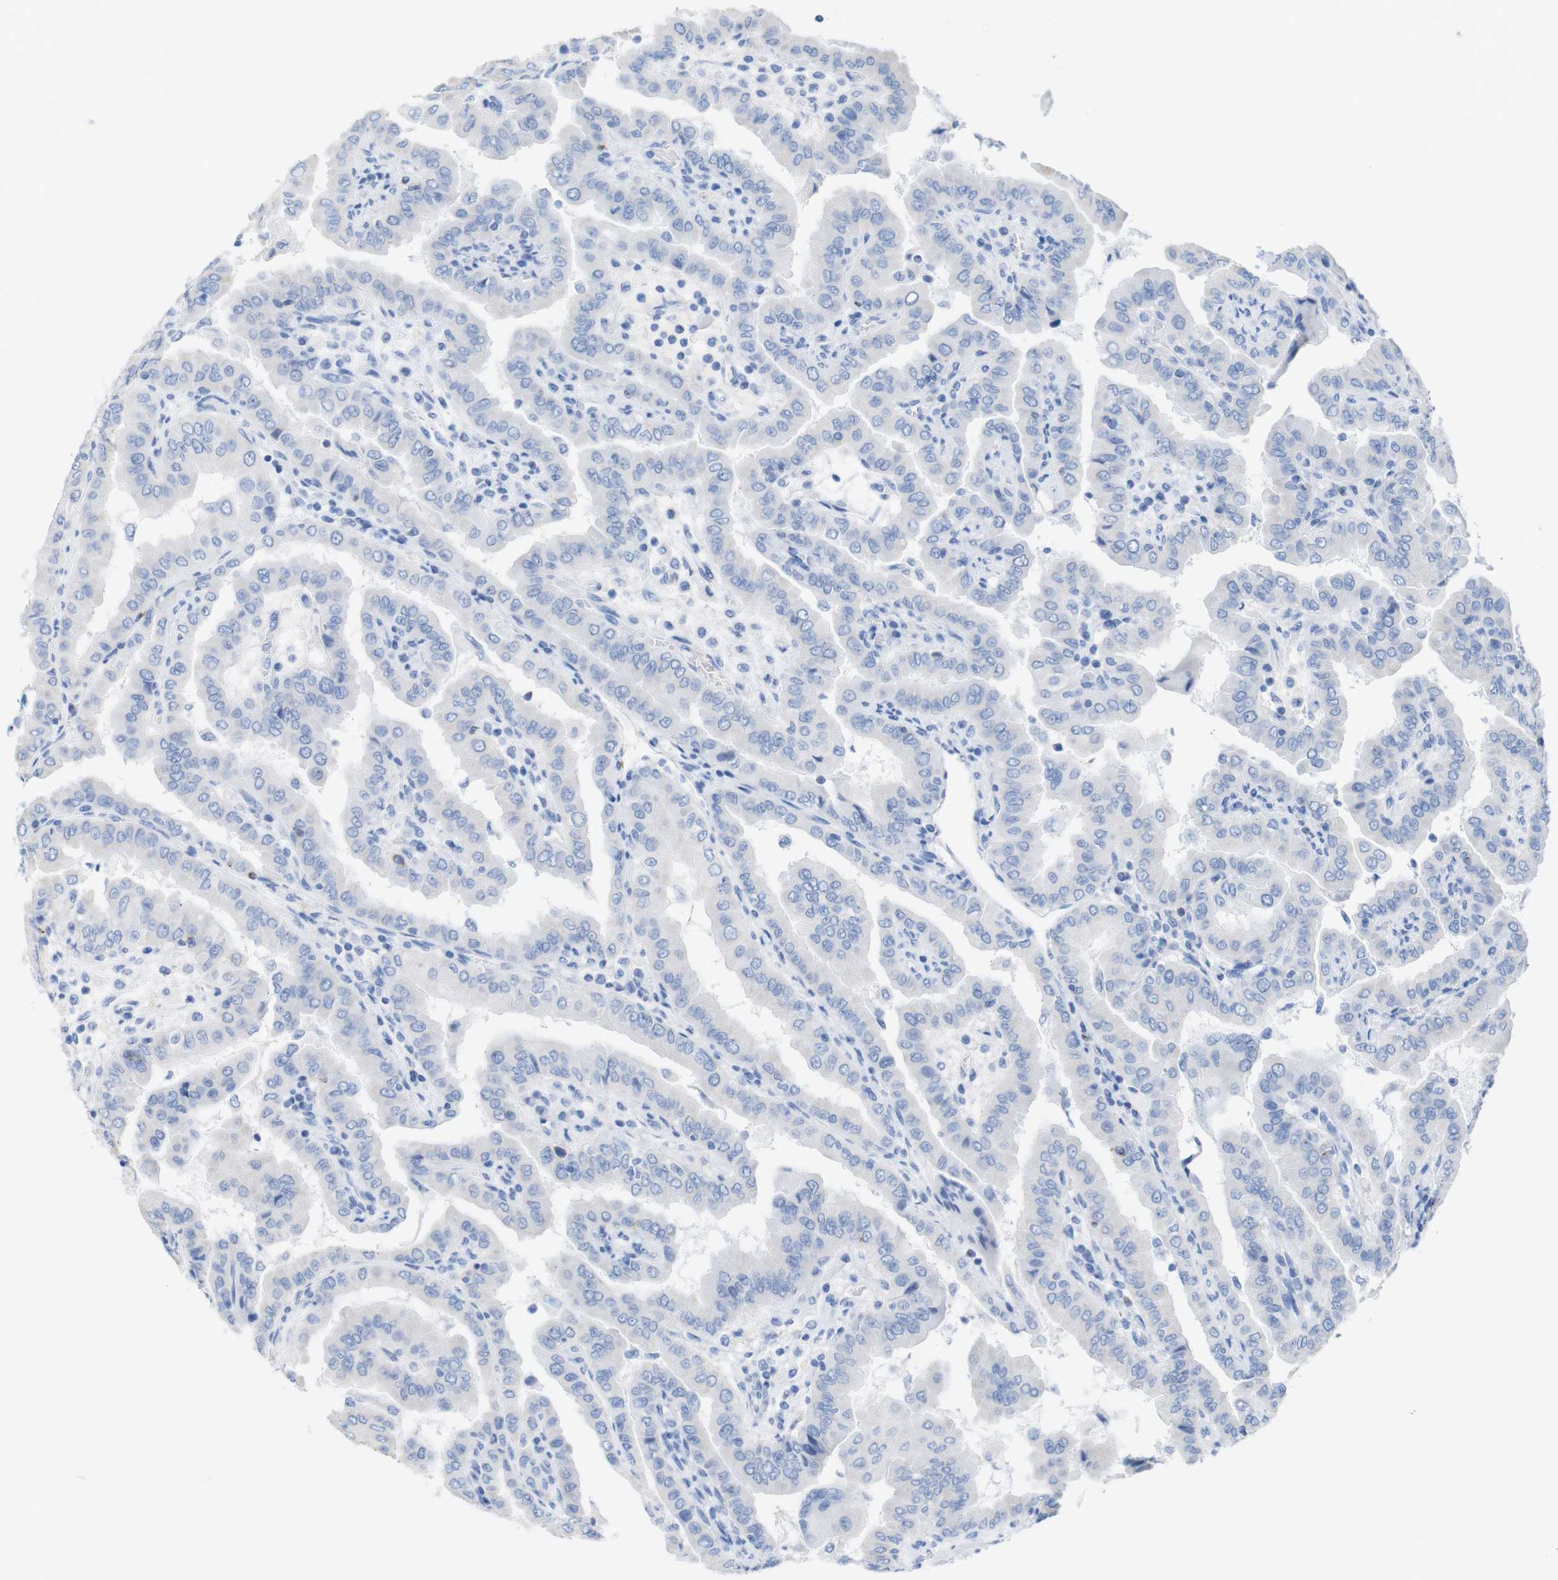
{"staining": {"intensity": "negative", "quantity": "none", "location": "none"}, "tissue": "thyroid cancer", "cell_type": "Tumor cells", "image_type": "cancer", "snomed": [{"axis": "morphology", "description": "Papillary adenocarcinoma, NOS"}, {"axis": "topography", "description": "Thyroid gland"}], "caption": "There is no significant positivity in tumor cells of thyroid cancer.", "gene": "LAG3", "patient": {"sex": "male", "age": 33}}